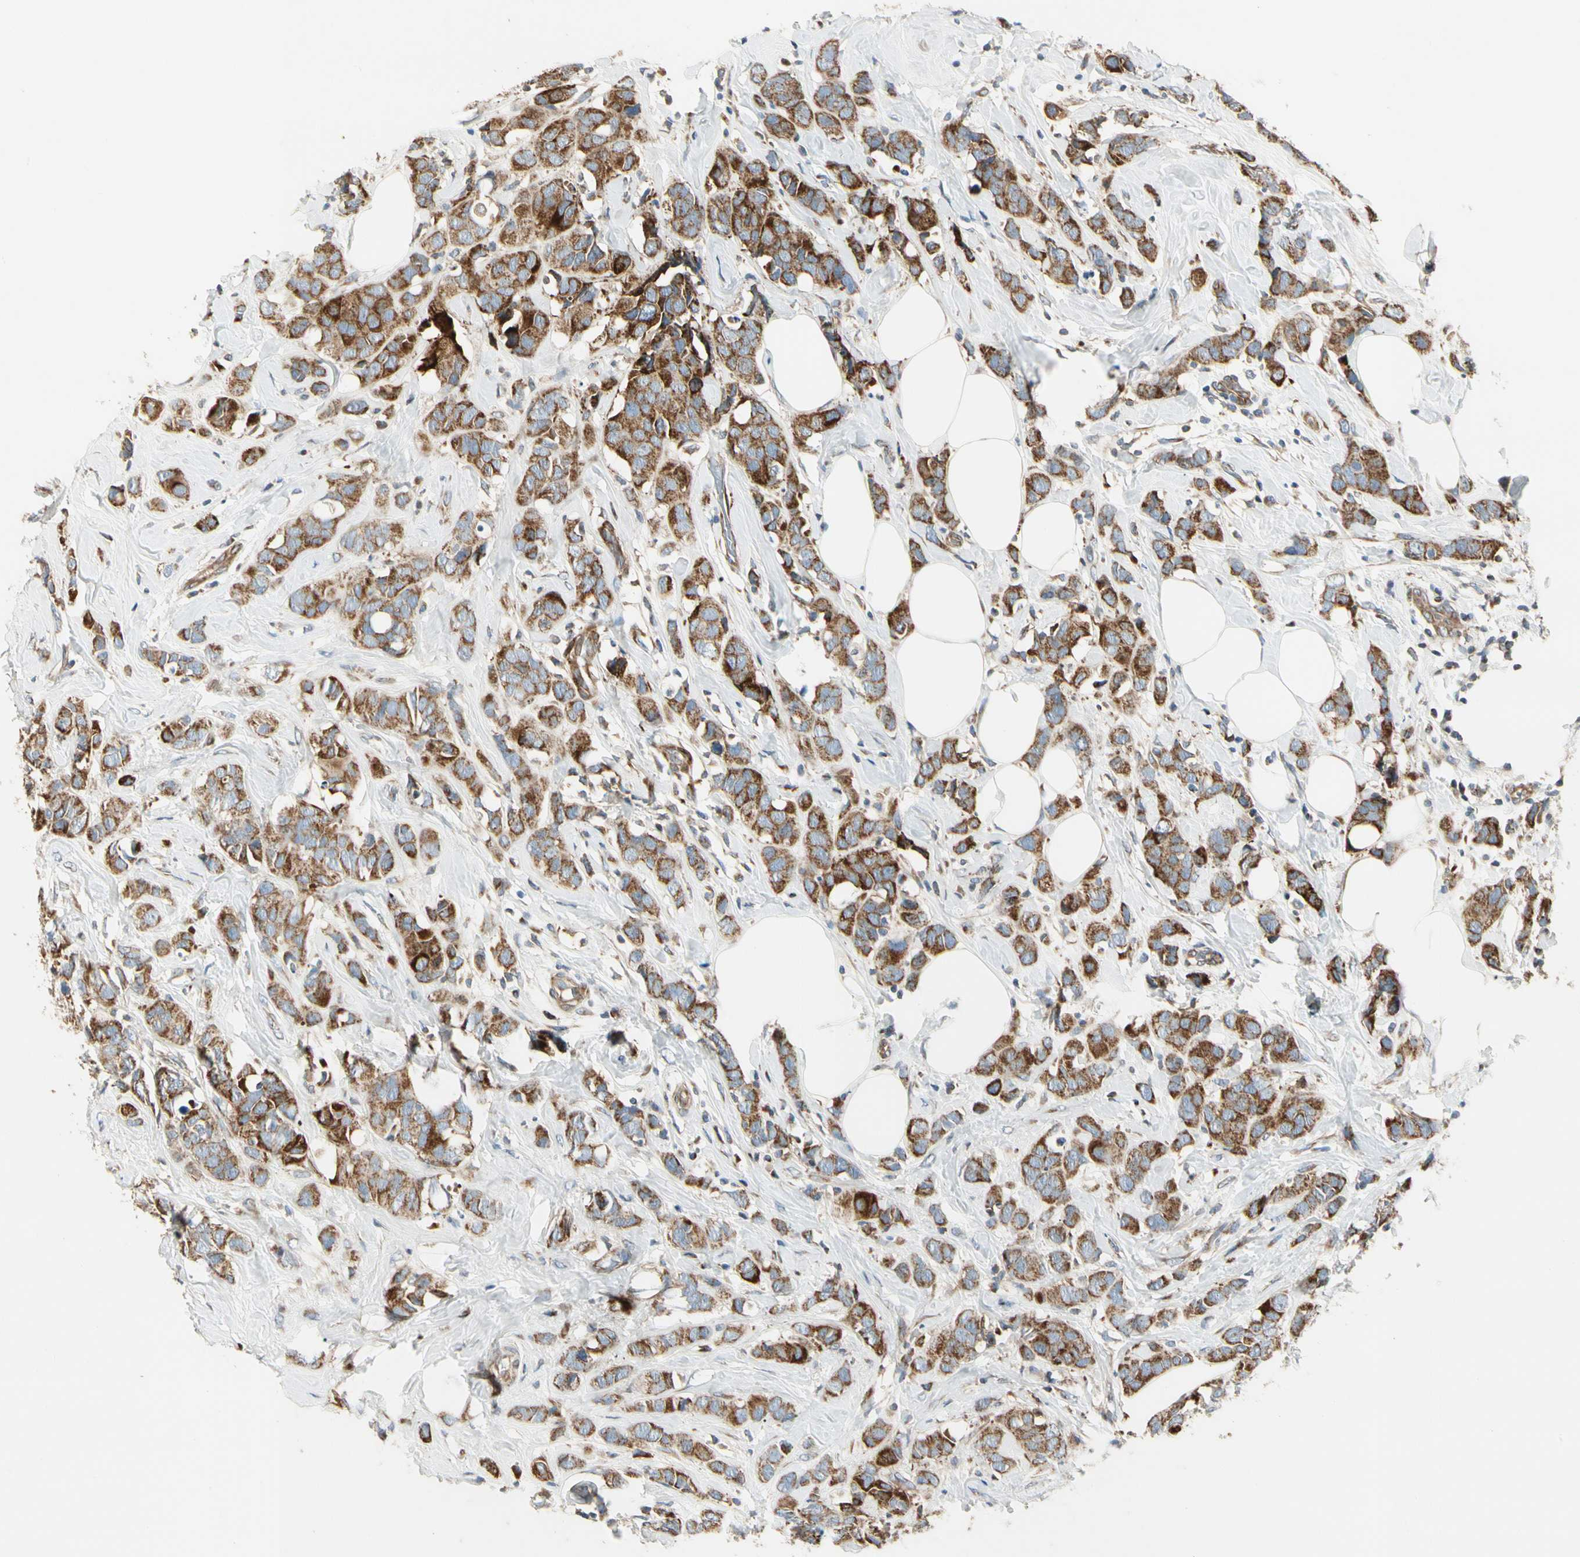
{"staining": {"intensity": "moderate", "quantity": ">75%", "location": "cytoplasmic/membranous"}, "tissue": "breast cancer", "cell_type": "Tumor cells", "image_type": "cancer", "snomed": [{"axis": "morphology", "description": "Normal tissue, NOS"}, {"axis": "morphology", "description": "Duct carcinoma"}, {"axis": "topography", "description": "Breast"}], "caption": "Infiltrating ductal carcinoma (breast) stained with IHC shows moderate cytoplasmic/membranous positivity in approximately >75% of tumor cells.", "gene": "MRPL9", "patient": {"sex": "female", "age": 50}}